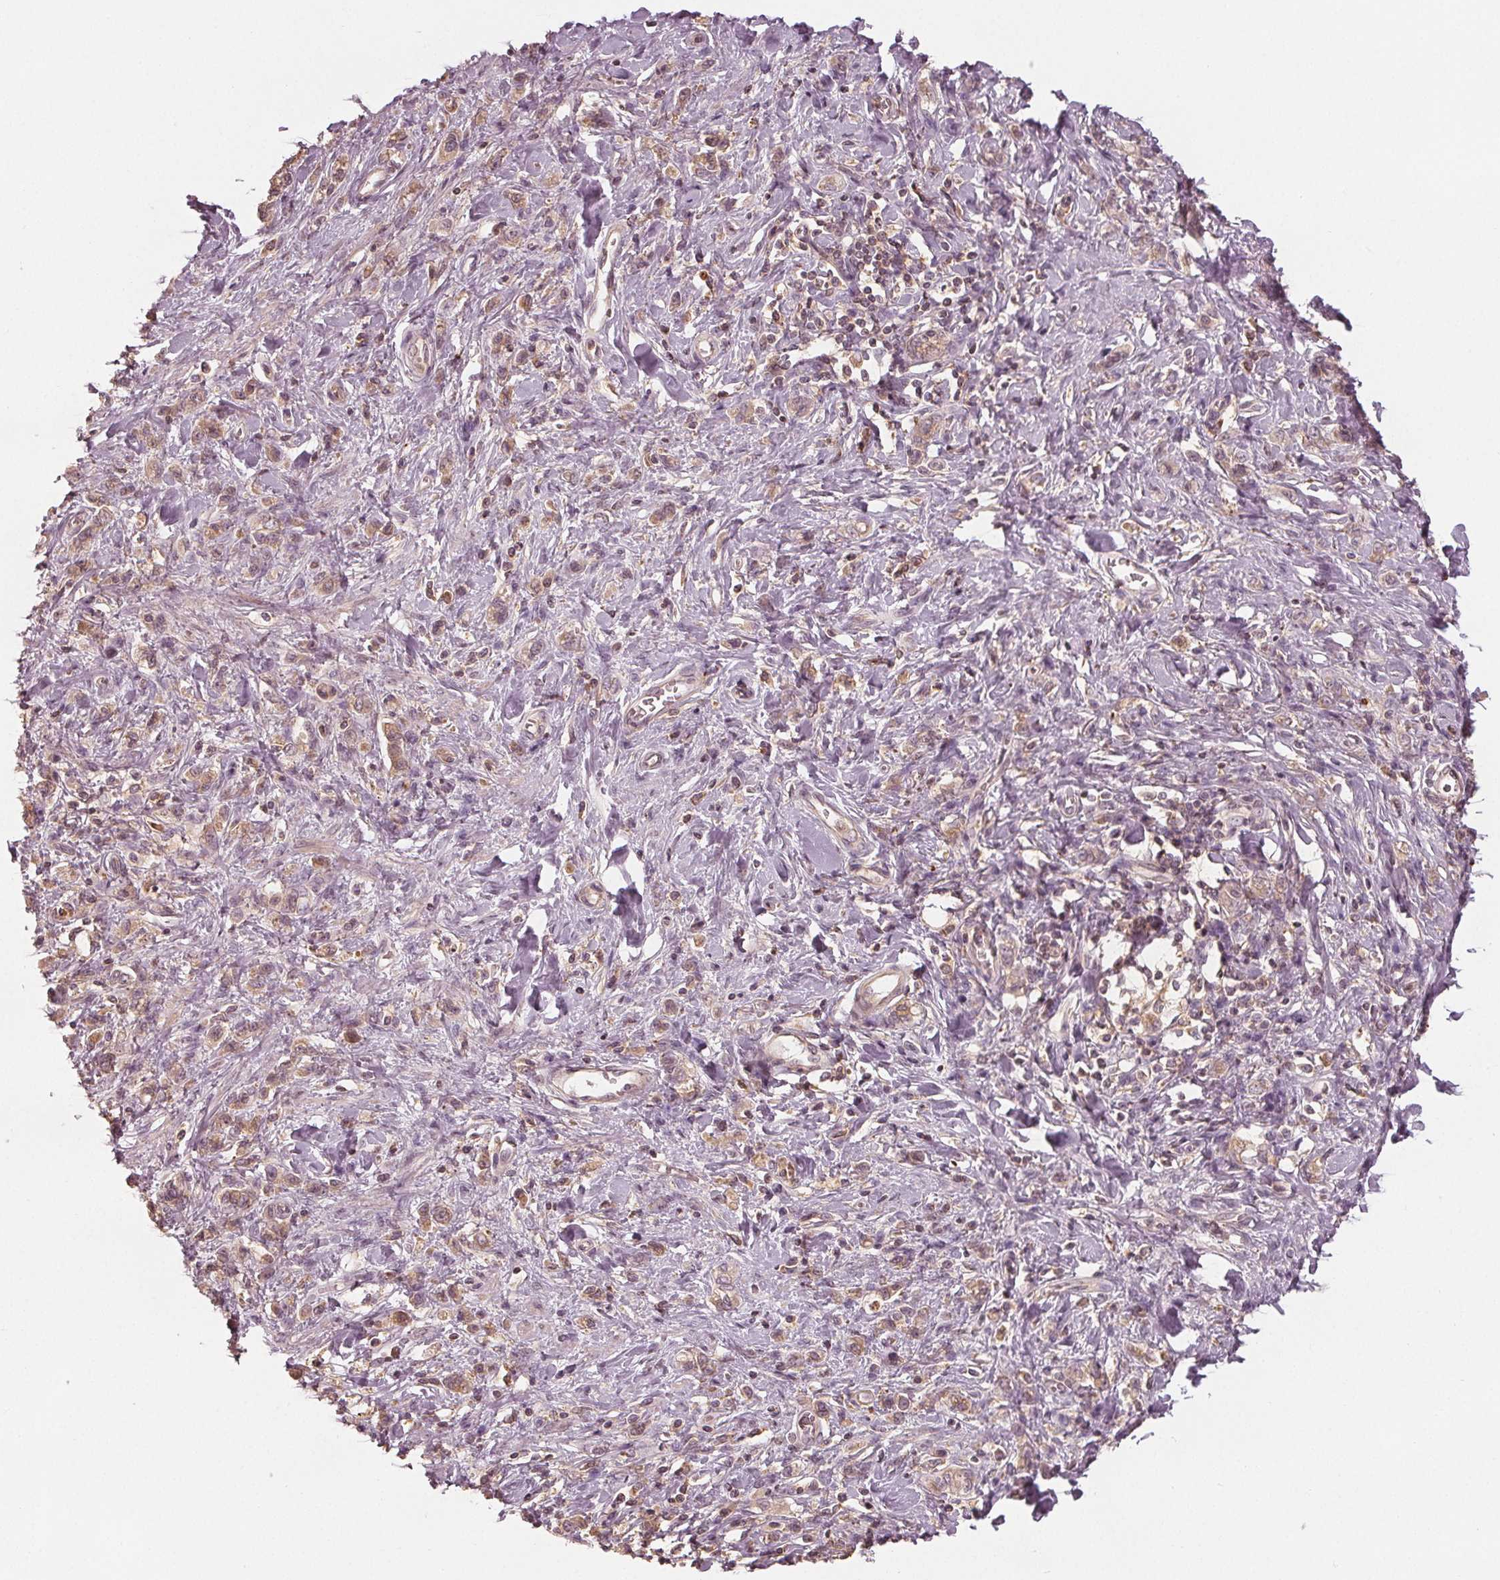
{"staining": {"intensity": "moderate", "quantity": ">75%", "location": "cytoplasmic/membranous"}, "tissue": "stomach cancer", "cell_type": "Tumor cells", "image_type": "cancer", "snomed": [{"axis": "morphology", "description": "Adenocarcinoma, NOS"}, {"axis": "topography", "description": "Stomach"}], "caption": "The photomicrograph shows staining of adenocarcinoma (stomach), revealing moderate cytoplasmic/membranous protein staining (brown color) within tumor cells.", "gene": "GNB2", "patient": {"sex": "male", "age": 77}}